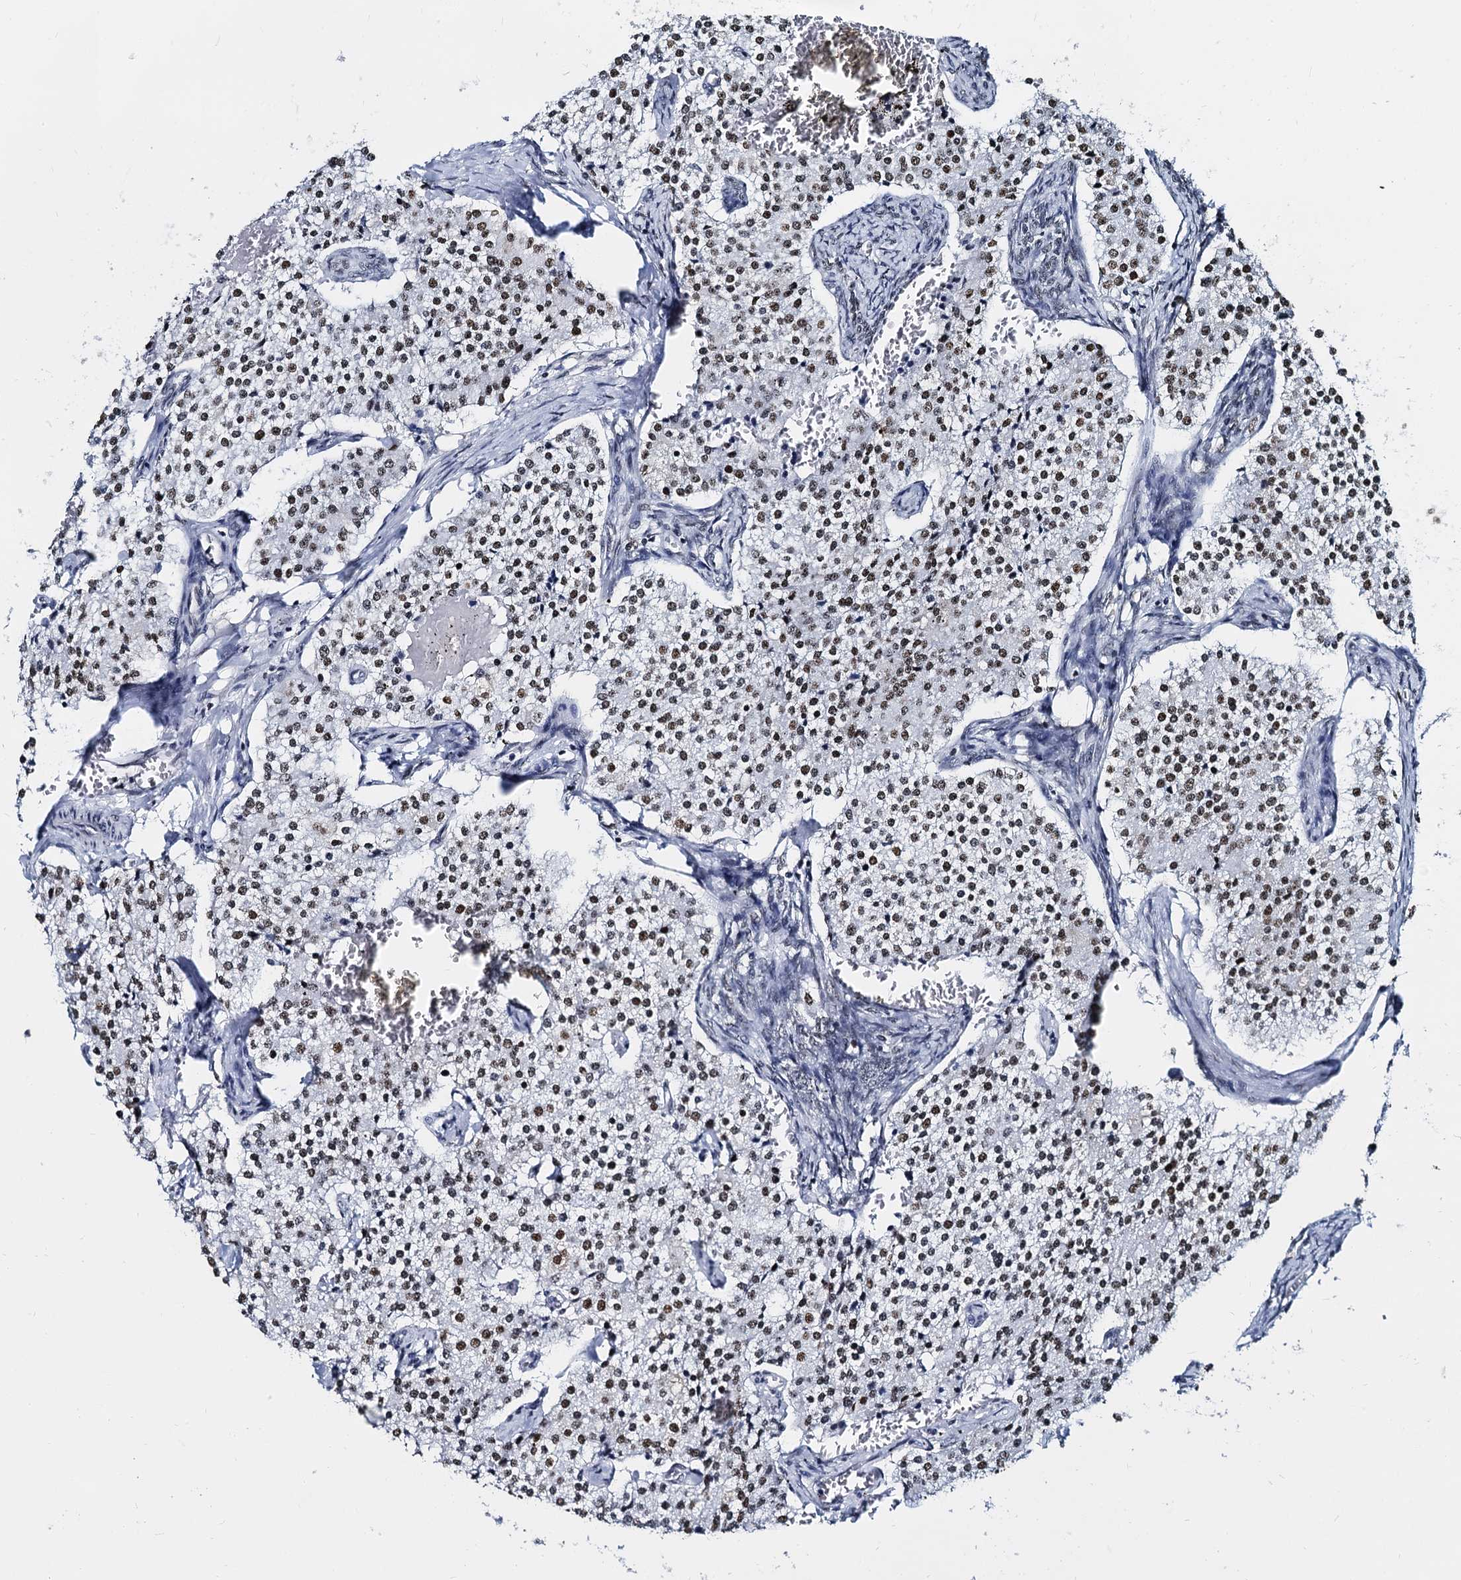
{"staining": {"intensity": "strong", "quantity": ">75%", "location": "nuclear"}, "tissue": "carcinoid", "cell_type": "Tumor cells", "image_type": "cancer", "snomed": [{"axis": "morphology", "description": "Carcinoid, malignant, NOS"}, {"axis": "topography", "description": "Colon"}], "caption": "Approximately >75% of tumor cells in carcinoid (malignant) display strong nuclear protein expression as visualized by brown immunohistochemical staining.", "gene": "CMAS", "patient": {"sex": "female", "age": 52}}